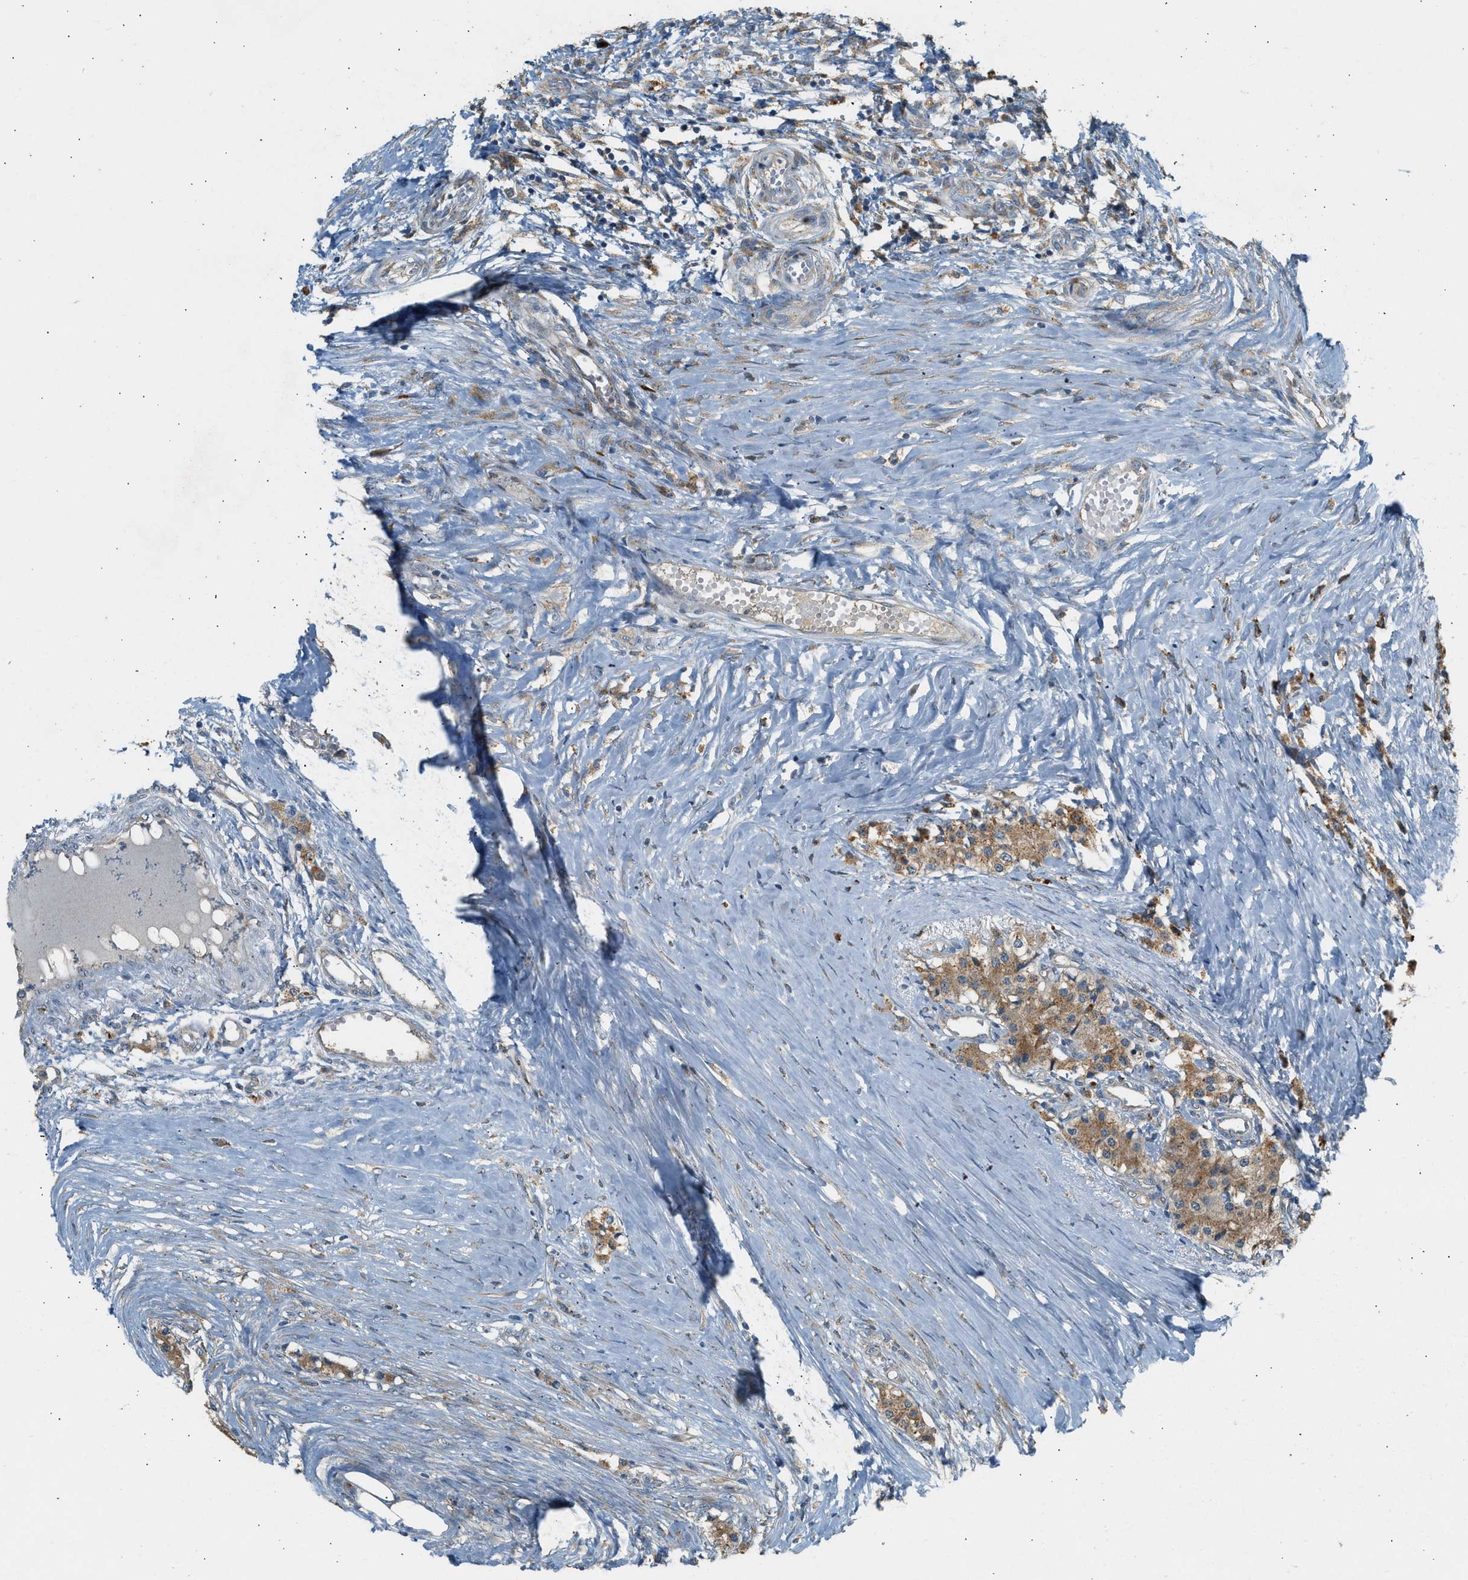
{"staining": {"intensity": "moderate", "quantity": ">75%", "location": "cytoplasmic/membranous"}, "tissue": "carcinoid", "cell_type": "Tumor cells", "image_type": "cancer", "snomed": [{"axis": "morphology", "description": "Carcinoid, malignant, NOS"}, {"axis": "topography", "description": "Colon"}], "caption": "Tumor cells reveal medium levels of moderate cytoplasmic/membranous expression in about >75% of cells in human malignant carcinoid.", "gene": "CTSB", "patient": {"sex": "female", "age": 52}}